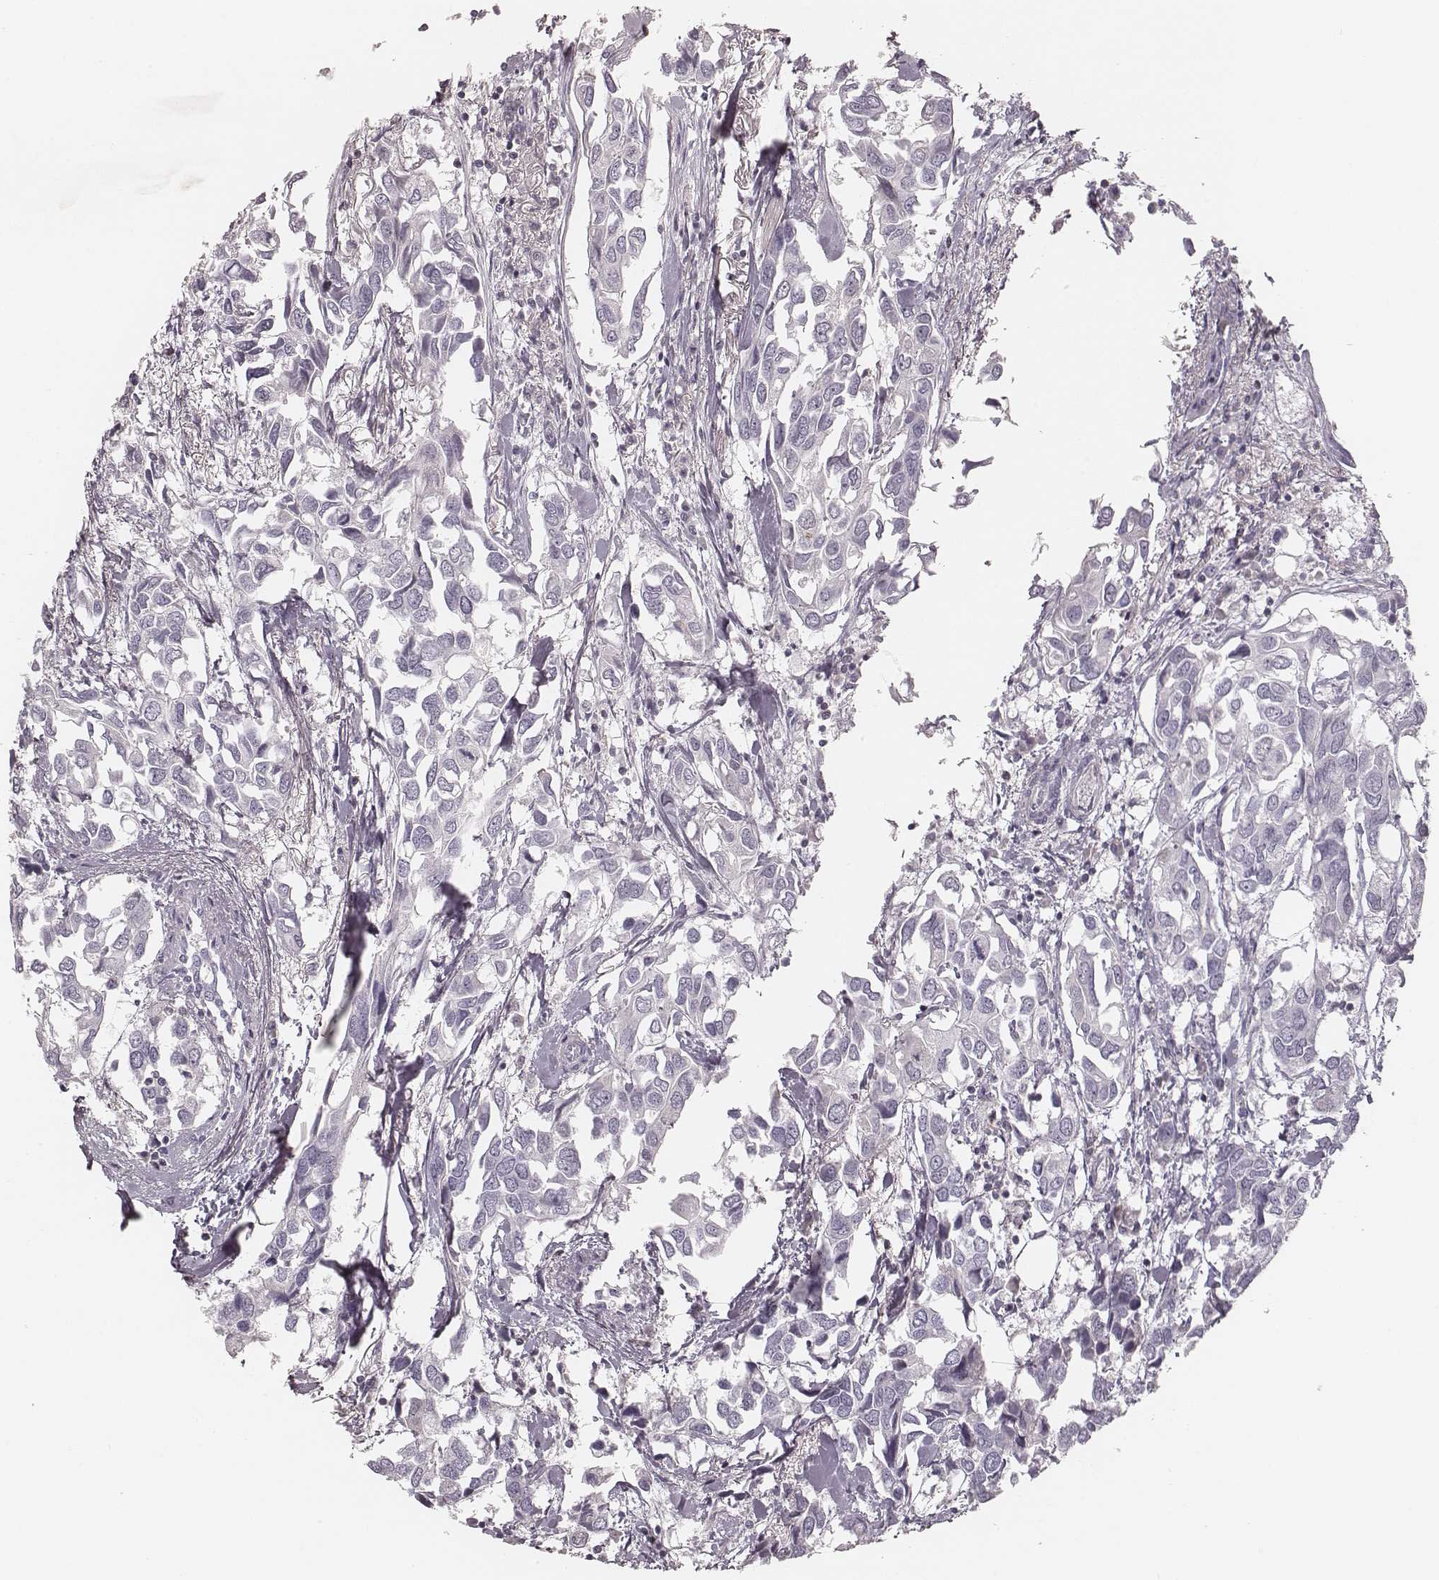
{"staining": {"intensity": "negative", "quantity": "none", "location": "none"}, "tissue": "breast cancer", "cell_type": "Tumor cells", "image_type": "cancer", "snomed": [{"axis": "morphology", "description": "Duct carcinoma"}, {"axis": "topography", "description": "Breast"}], "caption": "Tumor cells are negative for protein expression in human breast invasive ductal carcinoma.", "gene": "MSX1", "patient": {"sex": "female", "age": 83}}